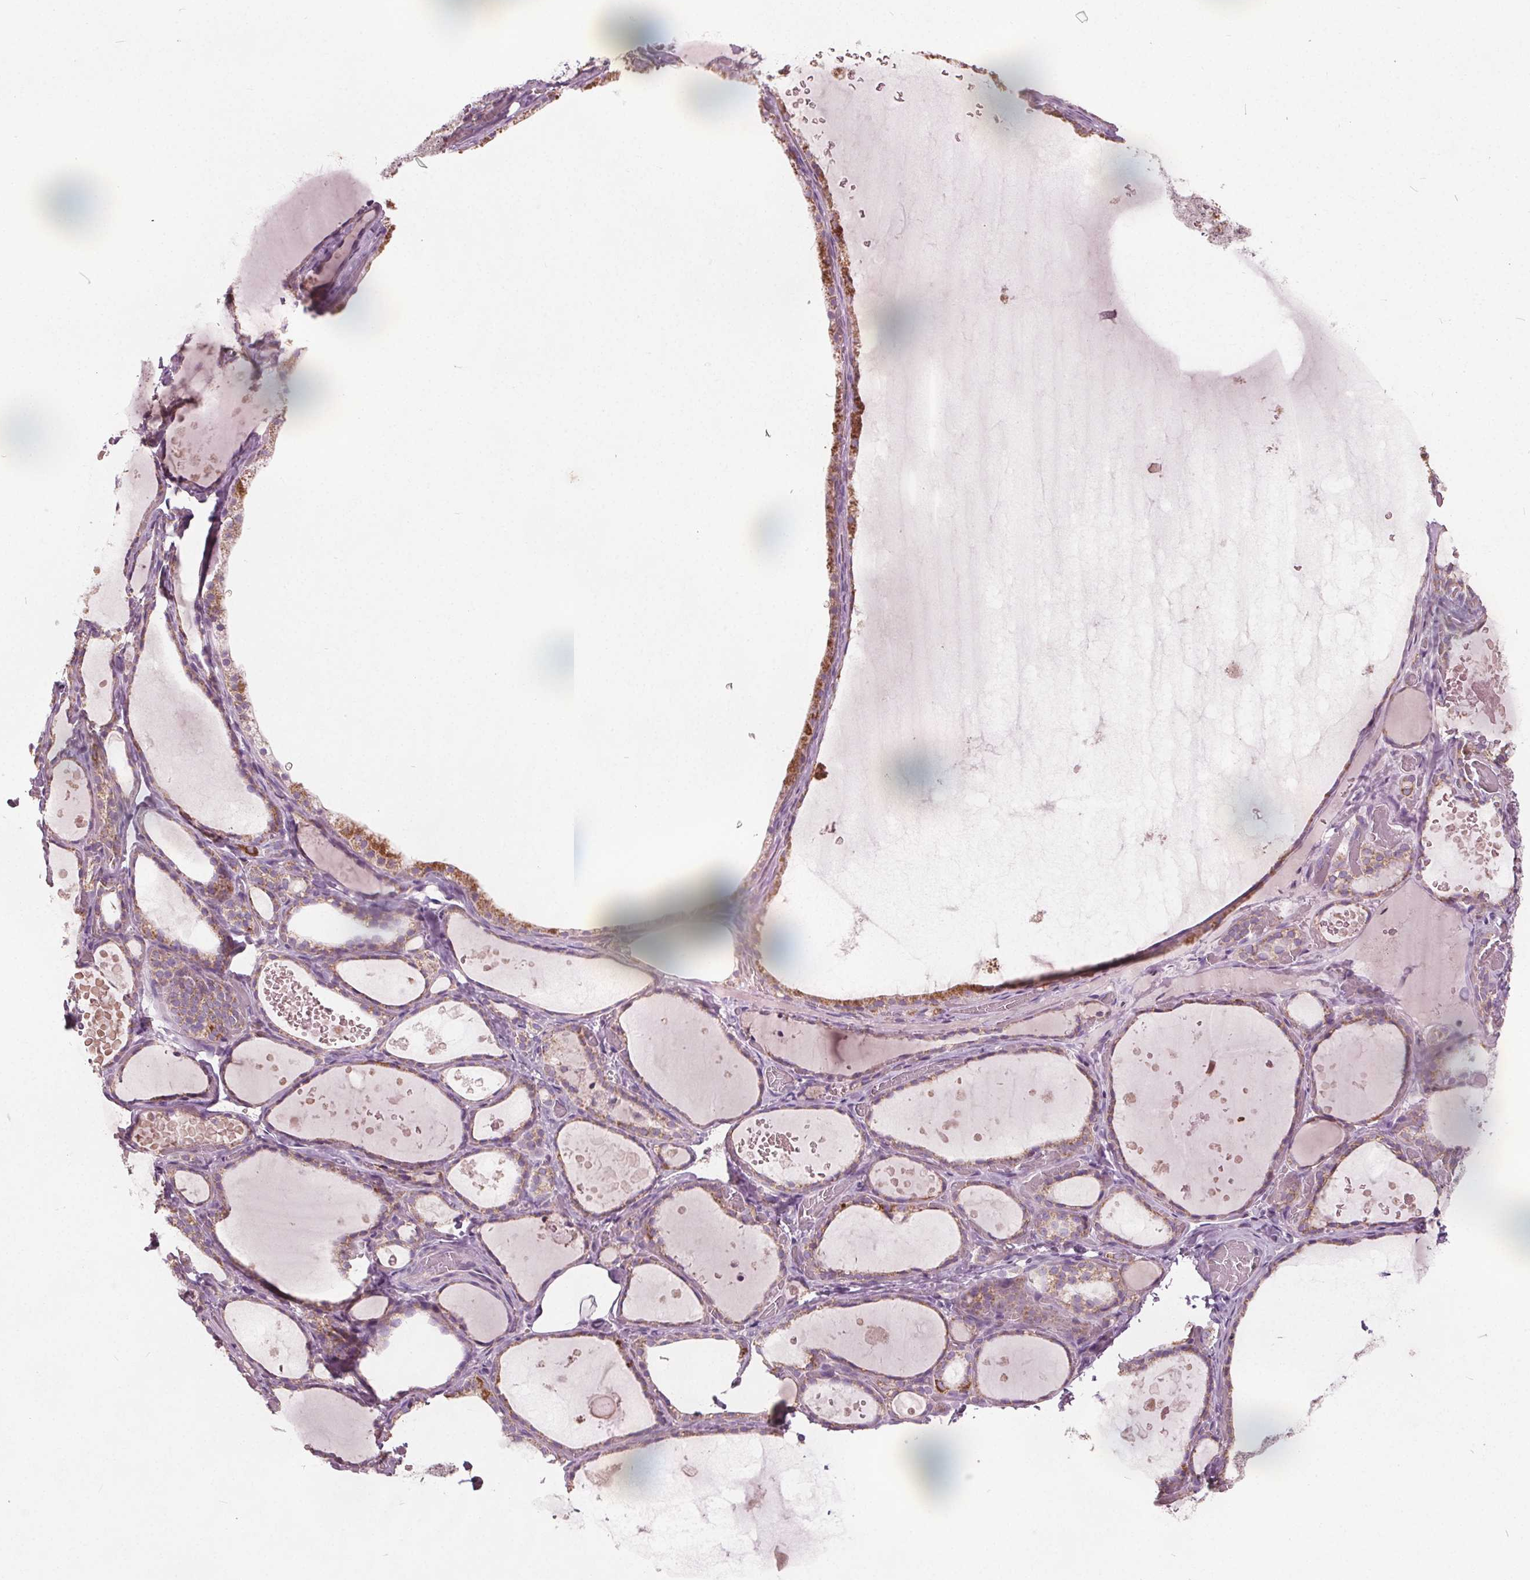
{"staining": {"intensity": "weak", "quantity": ">75%", "location": "cytoplasmic/membranous"}, "tissue": "thyroid gland", "cell_type": "Glandular cells", "image_type": "normal", "snomed": [{"axis": "morphology", "description": "Normal tissue, NOS"}, {"axis": "topography", "description": "Thyroid gland"}], "caption": "This photomicrograph exhibits immunohistochemistry staining of normal thyroid gland, with low weak cytoplasmic/membranous positivity in approximately >75% of glandular cells.", "gene": "ECI2", "patient": {"sex": "female", "age": 56}}